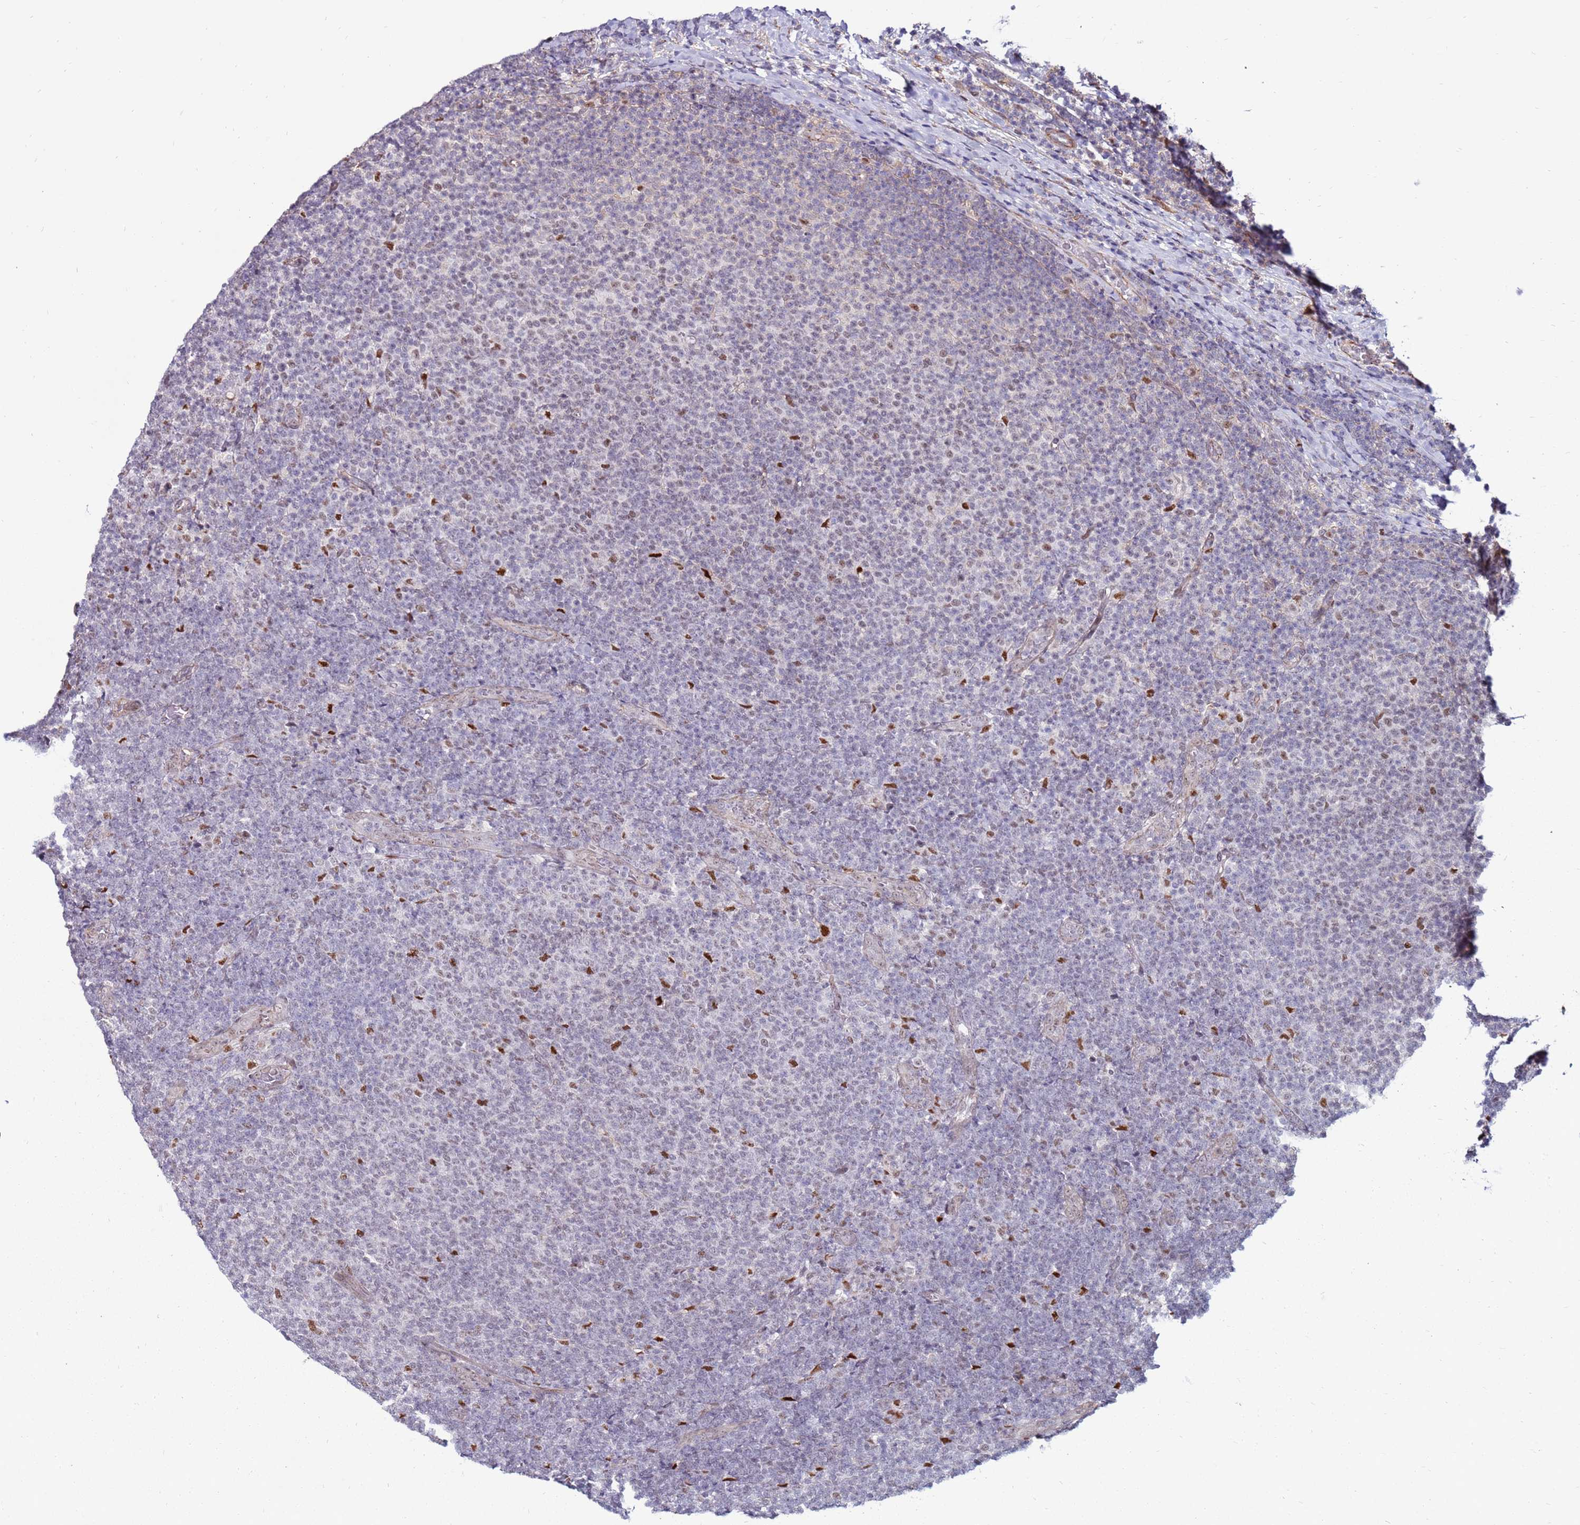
{"staining": {"intensity": "negative", "quantity": "none", "location": "none"}, "tissue": "lymphoma", "cell_type": "Tumor cells", "image_type": "cancer", "snomed": [{"axis": "morphology", "description": "Malignant lymphoma, non-Hodgkin's type, Low grade"}, {"axis": "topography", "description": "Lymph node"}], "caption": "The micrograph displays no staining of tumor cells in malignant lymphoma, non-Hodgkin's type (low-grade). The staining was performed using DAB (3,3'-diaminobenzidine) to visualize the protein expression in brown, while the nuclei were stained in blue with hematoxylin (Magnification: 20x).", "gene": "KPNA4", "patient": {"sex": "male", "age": 66}}